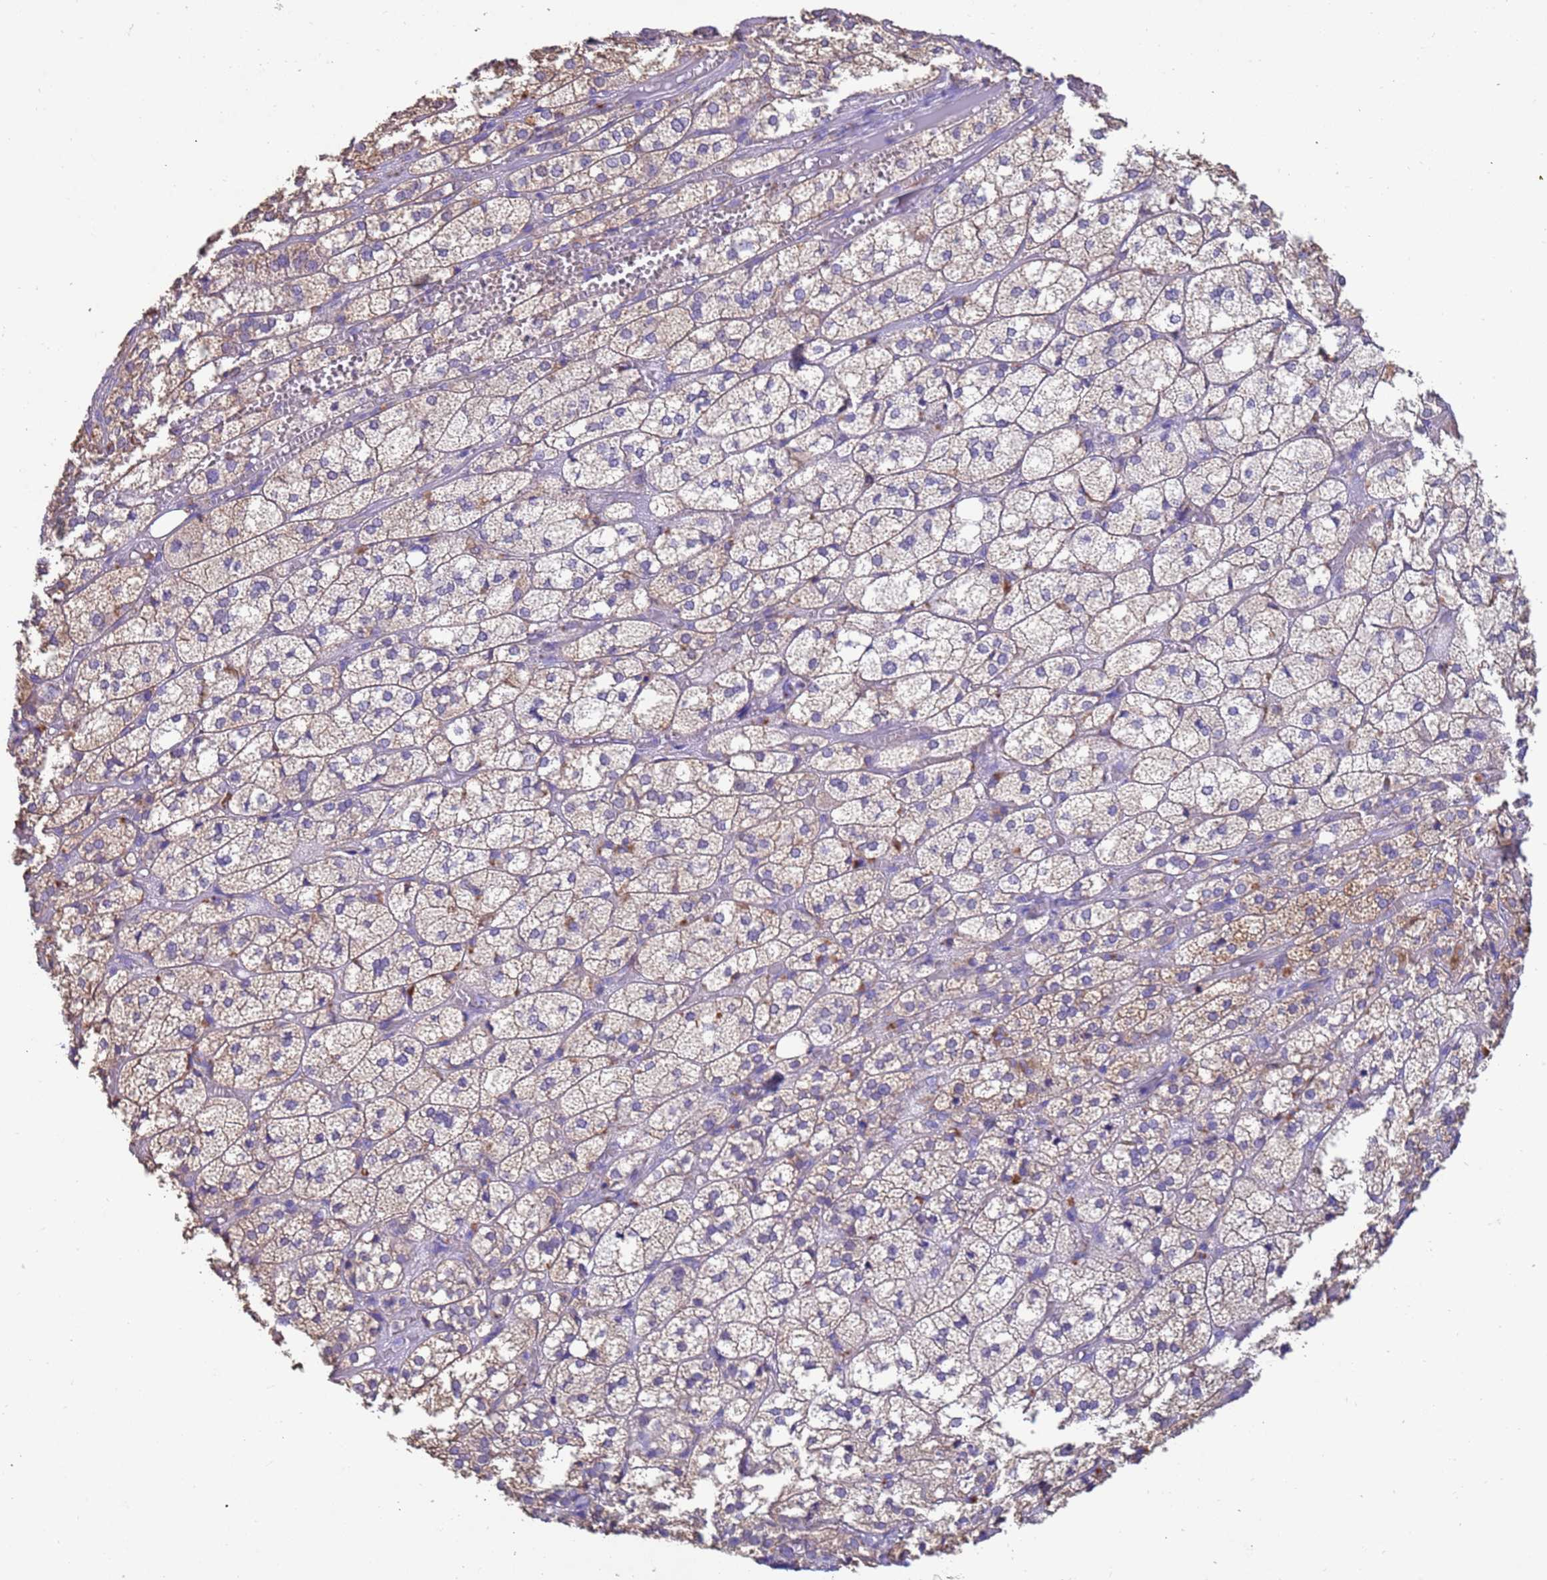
{"staining": {"intensity": "weak", "quantity": "25%-75%", "location": "cytoplasmic/membranous"}, "tissue": "adrenal gland", "cell_type": "Glandular cells", "image_type": "normal", "snomed": [{"axis": "morphology", "description": "Normal tissue, NOS"}, {"axis": "topography", "description": "Adrenal gland"}], "caption": "High-power microscopy captured an immunohistochemistry image of benign adrenal gland, revealing weak cytoplasmic/membranous staining in about 25%-75% of glandular cells. (DAB (3,3'-diaminobenzidine) IHC with brightfield microscopy, high magnification).", "gene": "SRL", "patient": {"sex": "female", "age": 61}}